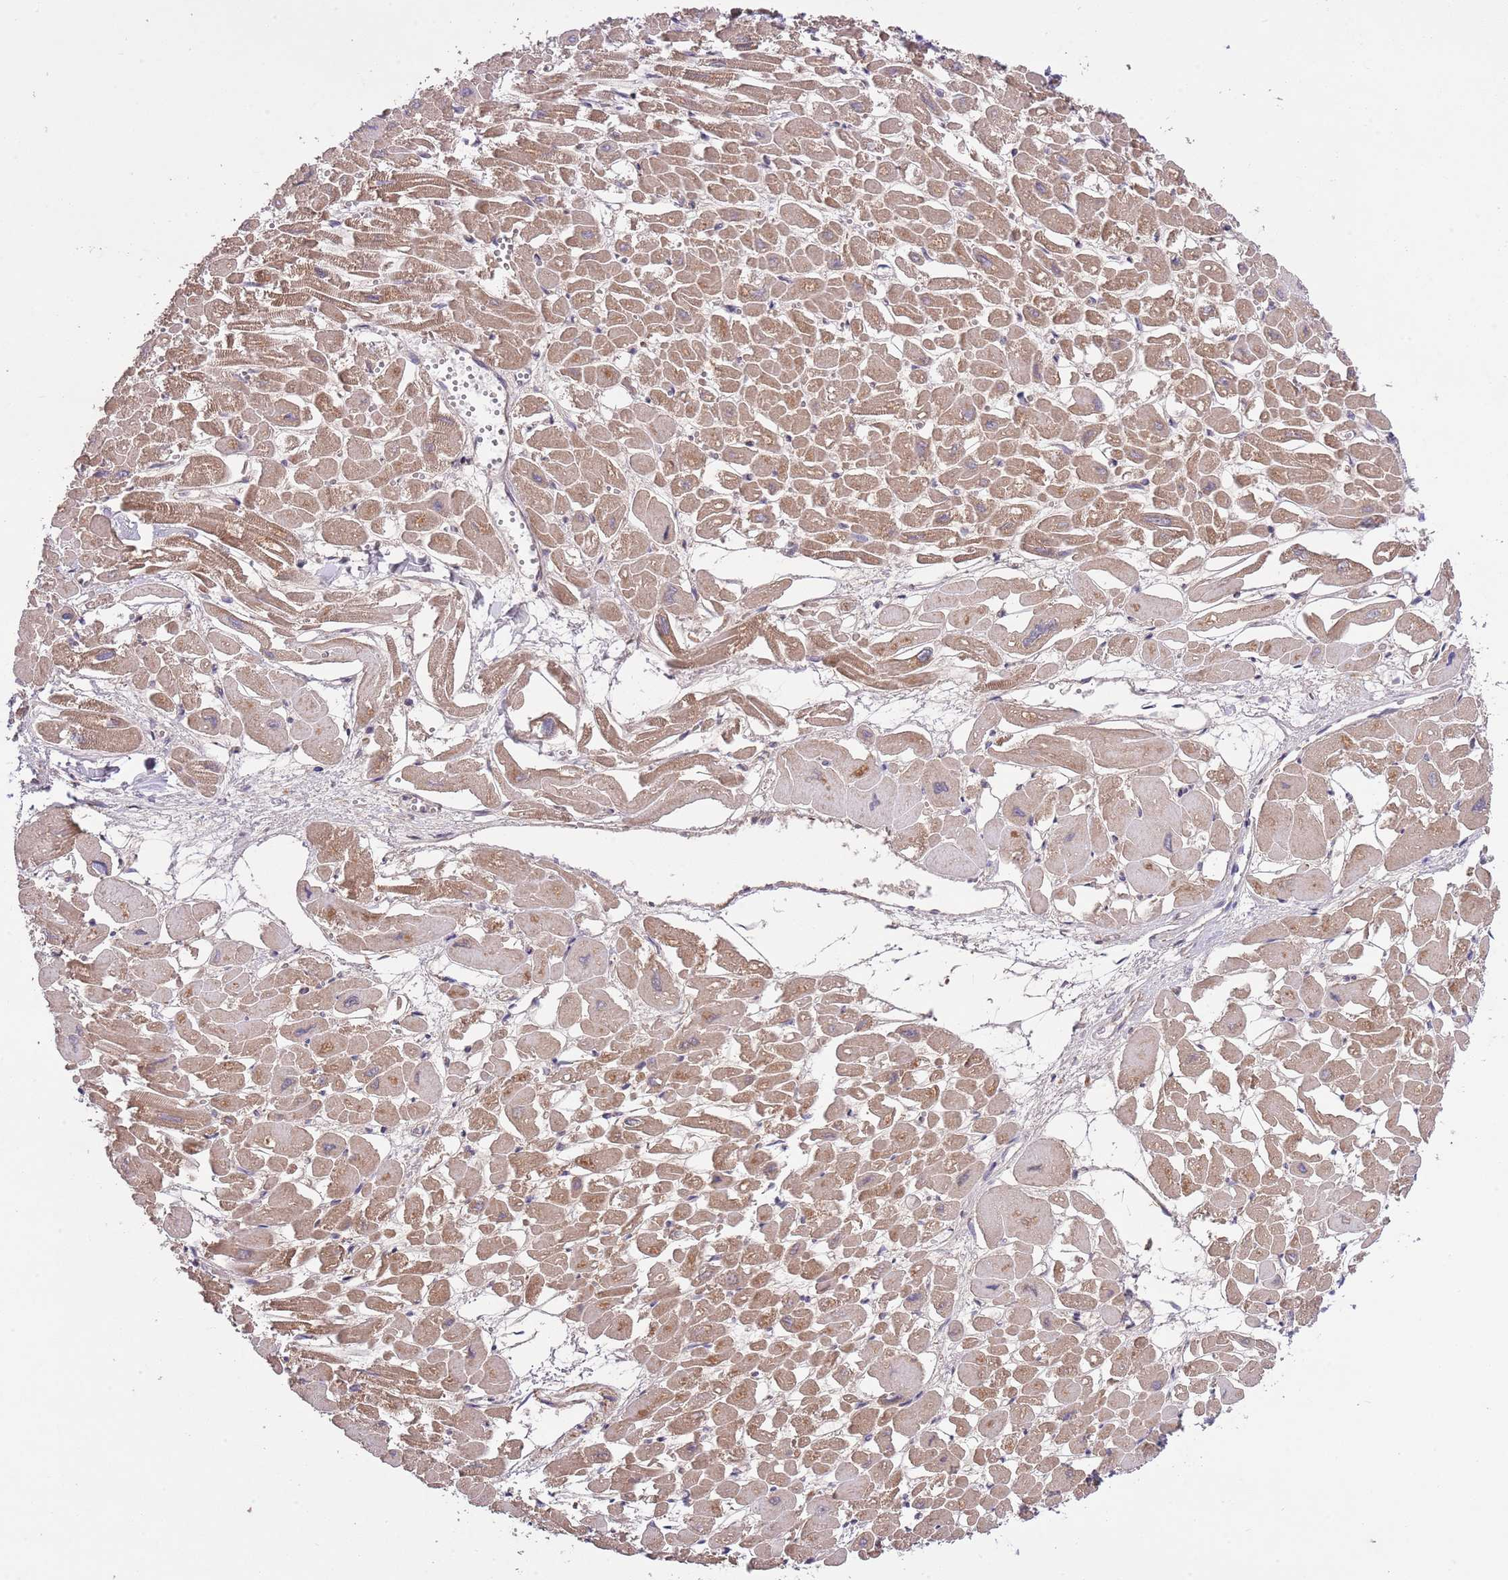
{"staining": {"intensity": "moderate", "quantity": ">75%", "location": "cytoplasmic/membranous"}, "tissue": "heart muscle", "cell_type": "Cardiomyocytes", "image_type": "normal", "snomed": [{"axis": "morphology", "description": "Normal tissue, NOS"}, {"axis": "topography", "description": "Heart"}], "caption": "This histopathology image reveals unremarkable heart muscle stained with immunohistochemistry to label a protein in brown. The cytoplasmic/membranous of cardiomyocytes show moderate positivity for the protein. Nuclei are counter-stained blue.", "gene": "MFNG", "patient": {"sex": "male", "age": 54}}